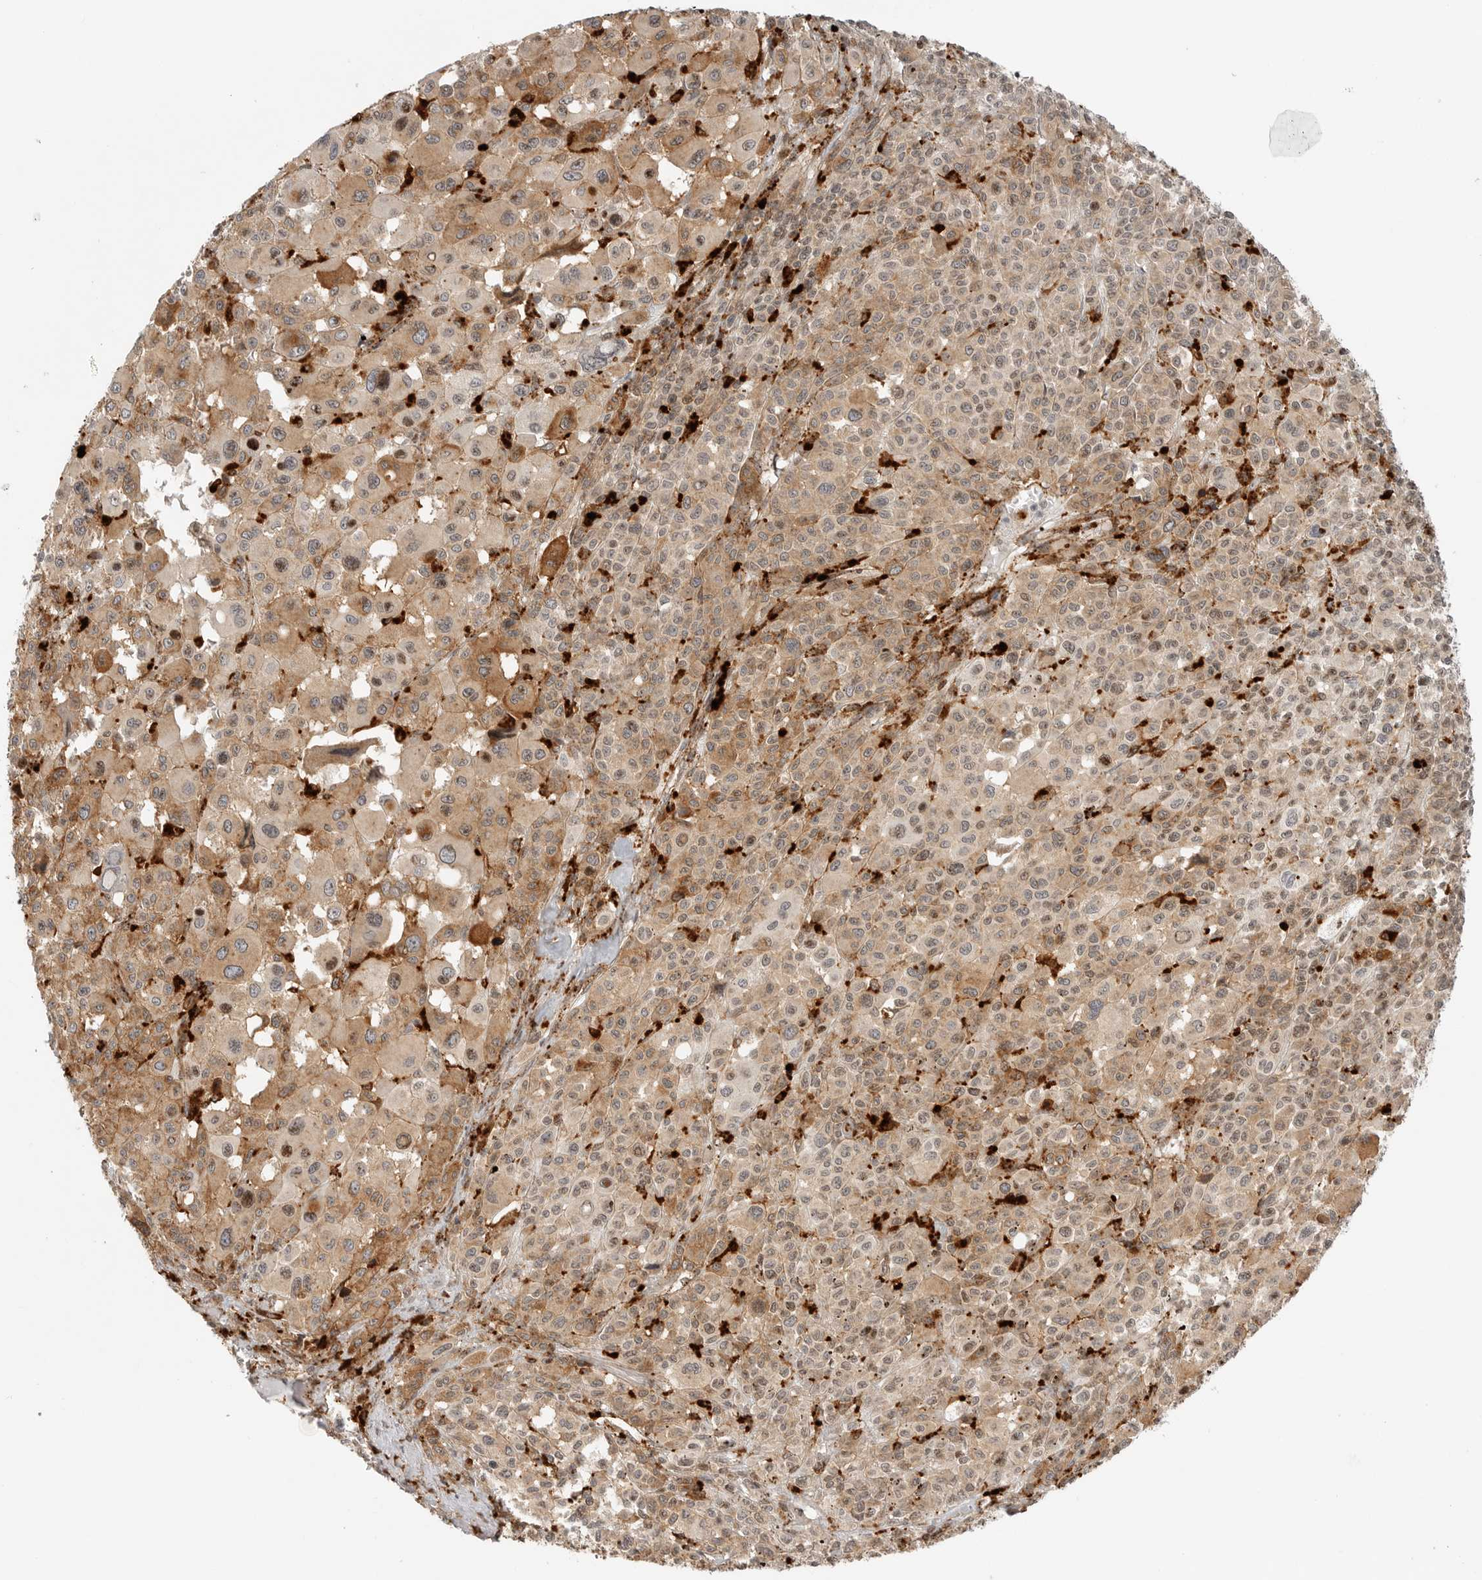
{"staining": {"intensity": "moderate", "quantity": ">75%", "location": "cytoplasmic/membranous"}, "tissue": "melanoma", "cell_type": "Tumor cells", "image_type": "cancer", "snomed": [{"axis": "morphology", "description": "Malignant melanoma, Metastatic site"}, {"axis": "topography", "description": "Skin"}], "caption": "Protein positivity by IHC exhibits moderate cytoplasmic/membranous positivity in about >75% of tumor cells in malignant melanoma (metastatic site). (DAB IHC, brown staining for protein, blue staining for nuclei).", "gene": "IDUA", "patient": {"sex": "female", "age": 74}}